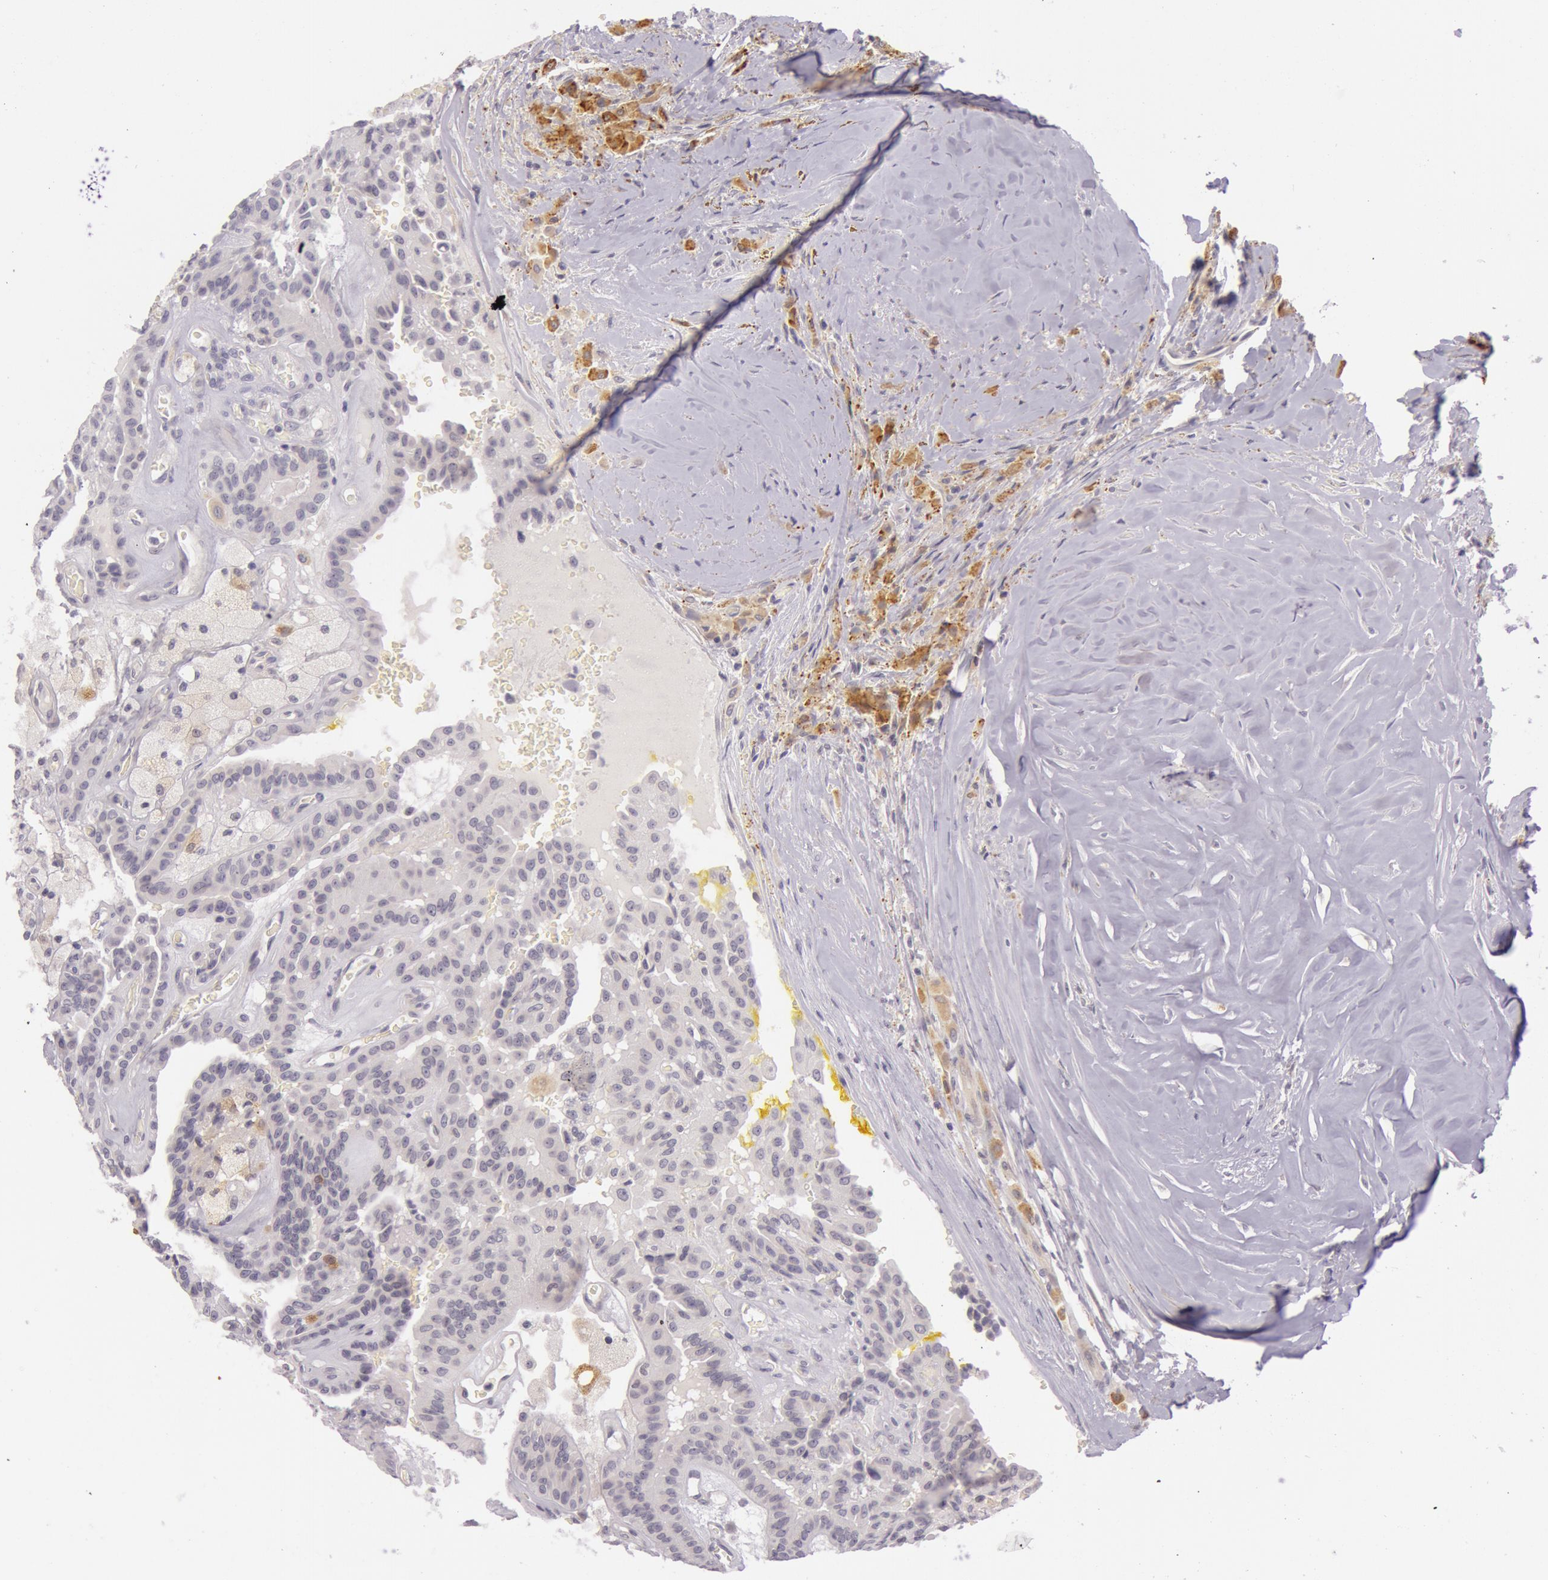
{"staining": {"intensity": "negative", "quantity": "none", "location": "none"}, "tissue": "thyroid cancer", "cell_type": "Tumor cells", "image_type": "cancer", "snomed": [{"axis": "morphology", "description": "Papillary adenocarcinoma, NOS"}, {"axis": "topography", "description": "Thyroid gland"}], "caption": "This is a photomicrograph of immunohistochemistry (IHC) staining of papillary adenocarcinoma (thyroid), which shows no expression in tumor cells.", "gene": "RBMY1F", "patient": {"sex": "male", "age": 87}}